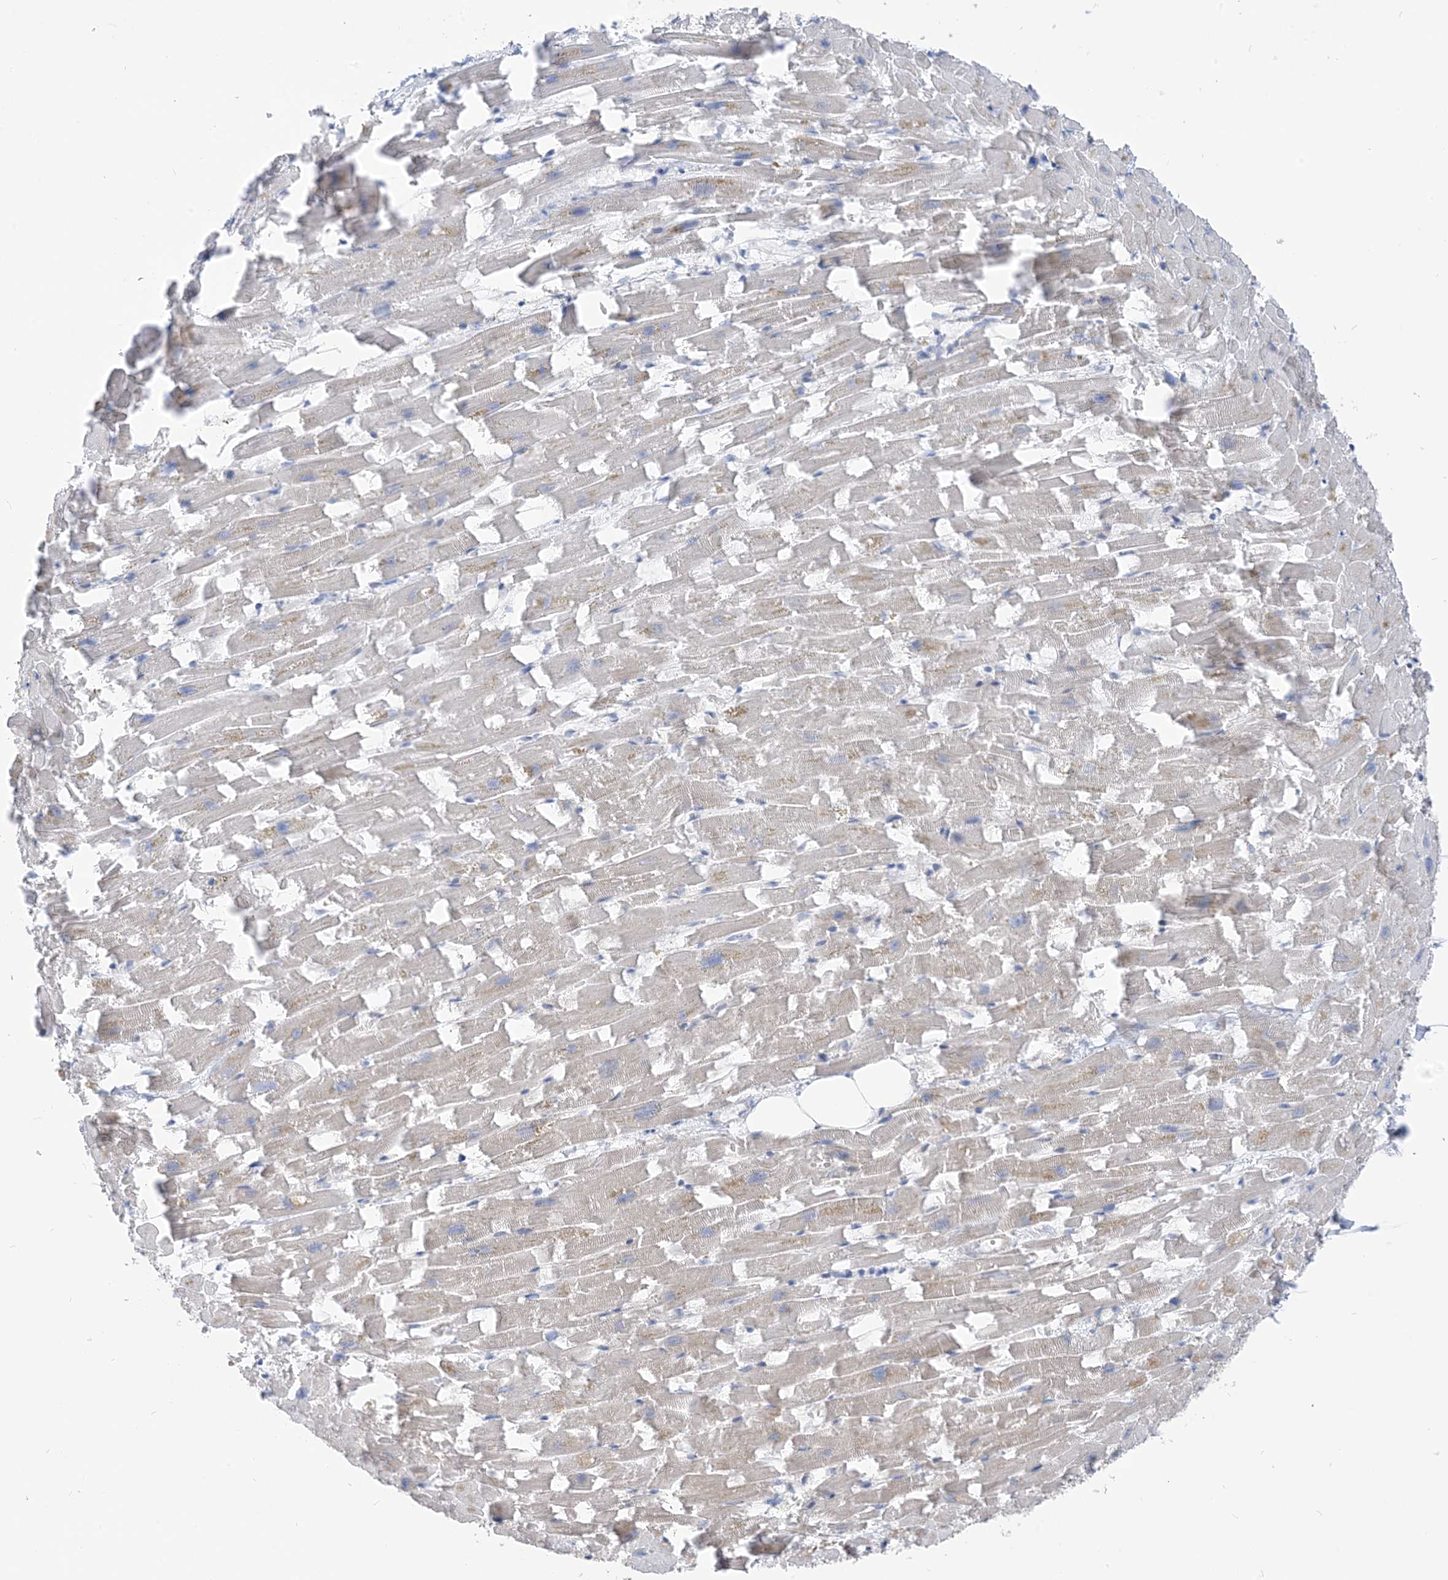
{"staining": {"intensity": "moderate", "quantity": "<25%", "location": "cytoplasmic/membranous"}, "tissue": "heart muscle", "cell_type": "Cardiomyocytes", "image_type": "normal", "snomed": [{"axis": "morphology", "description": "Normal tissue, NOS"}, {"axis": "topography", "description": "Heart"}], "caption": "A micrograph of heart muscle stained for a protein exhibits moderate cytoplasmic/membranous brown staining in cardiomyocytes. The staining is performed using DAB brown chromogen to label protein expression. The nuclei are counter-stained blue using hematoxylin.", "gene": "PLEKHA3", "patient": {"sex": "female", "age": 64}}